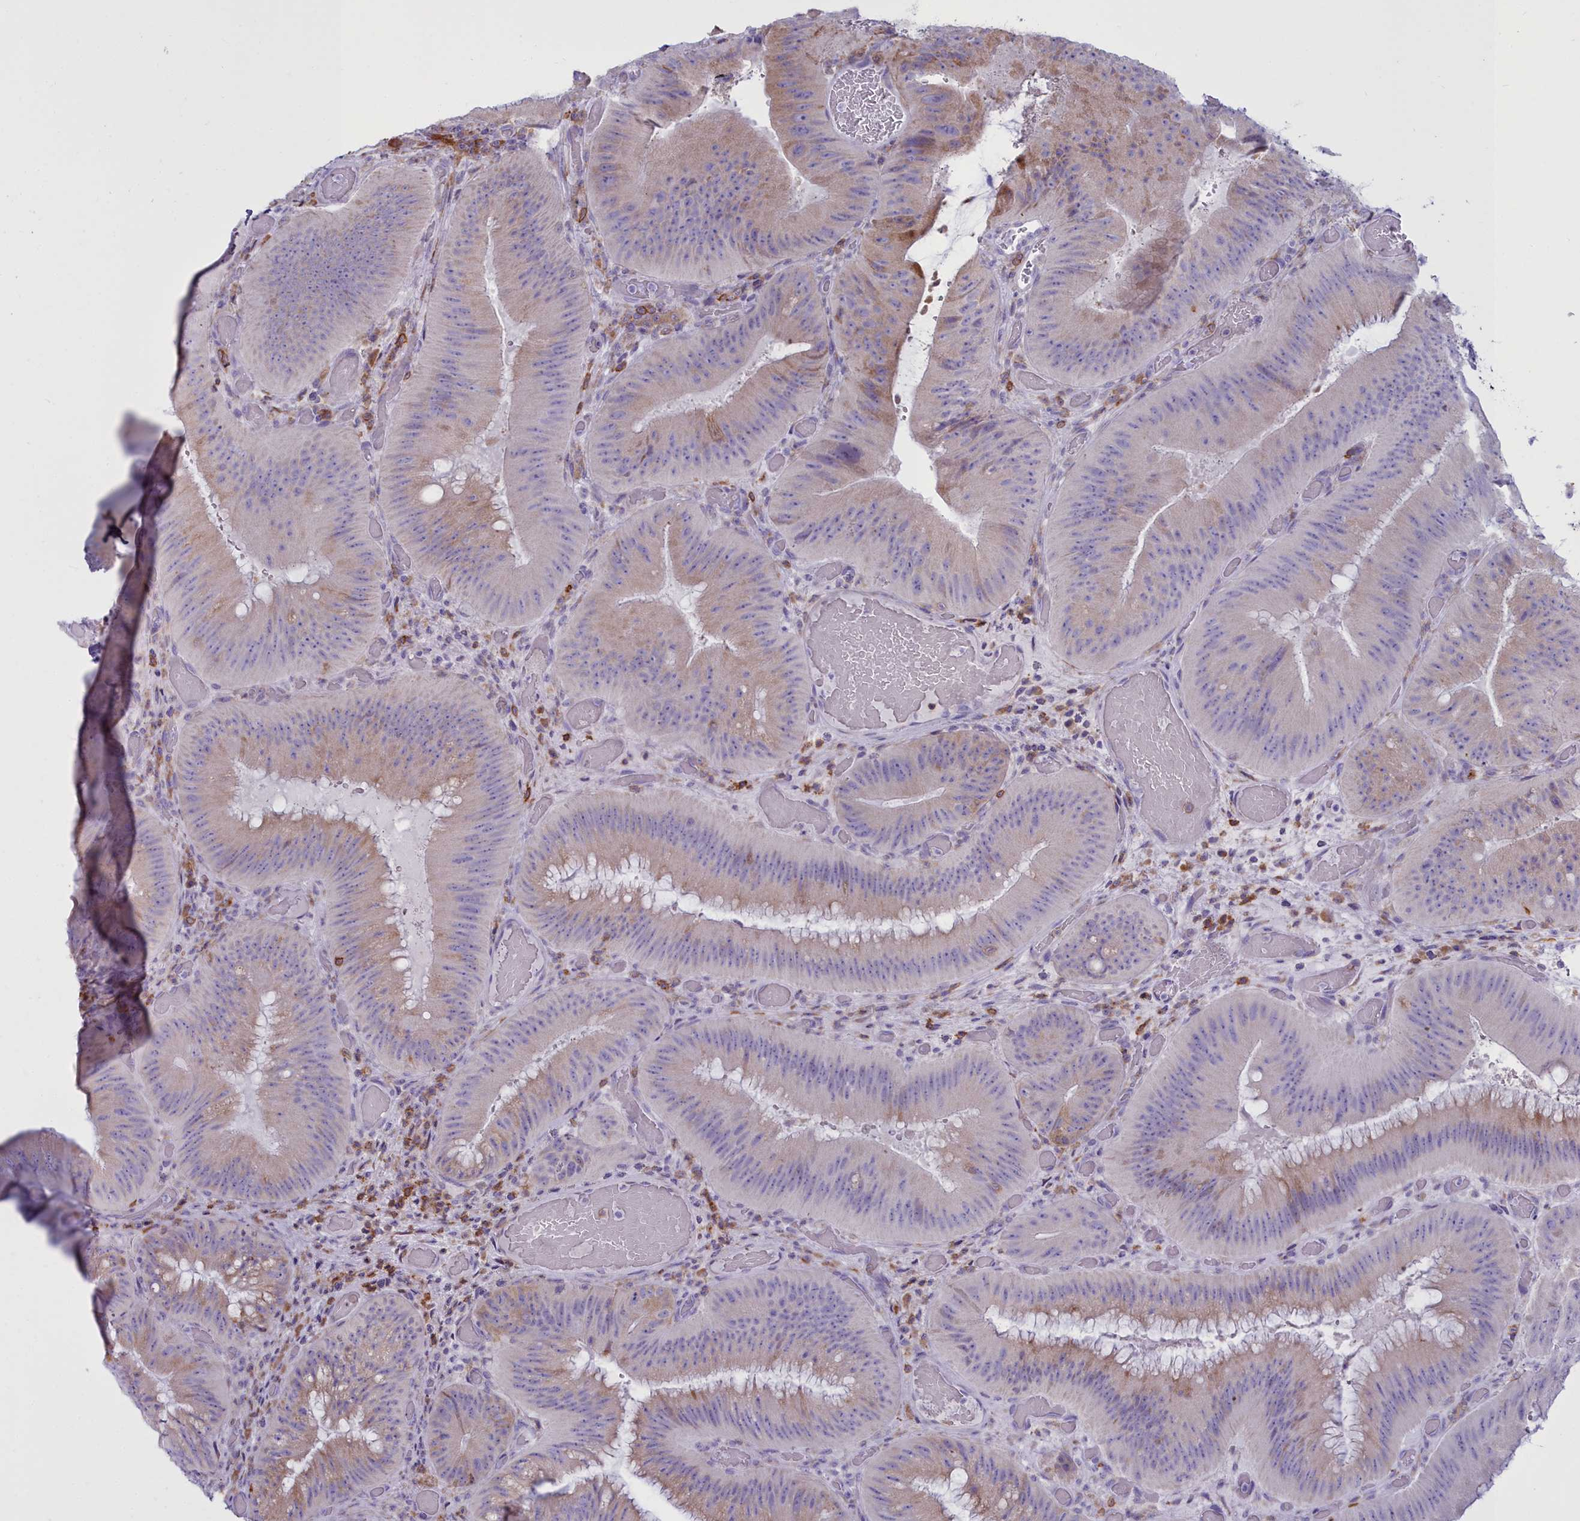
{"staining": {"intensity": "weak", "quantity": "25%-75%", "location": "cytoplasmic/membranous"}, "tissue": "colorectal cancer", "cell_type": "Tumor cells", "image_type": "cancer", "snomed": [{"axis": "morphology", "description": "Adenocarcinoma, NOS"}, {"axis": "topography", "description": "Colon"}], "caption": "This histopathology image reveals IHC staining of human adenocarcinoma (colorectal), with low weak cytoplasmic/membranous positivity in approximately 25%-75% of tumor cells.", "gene": "CD5", "patient": {"sex": "female", "age": 43}}